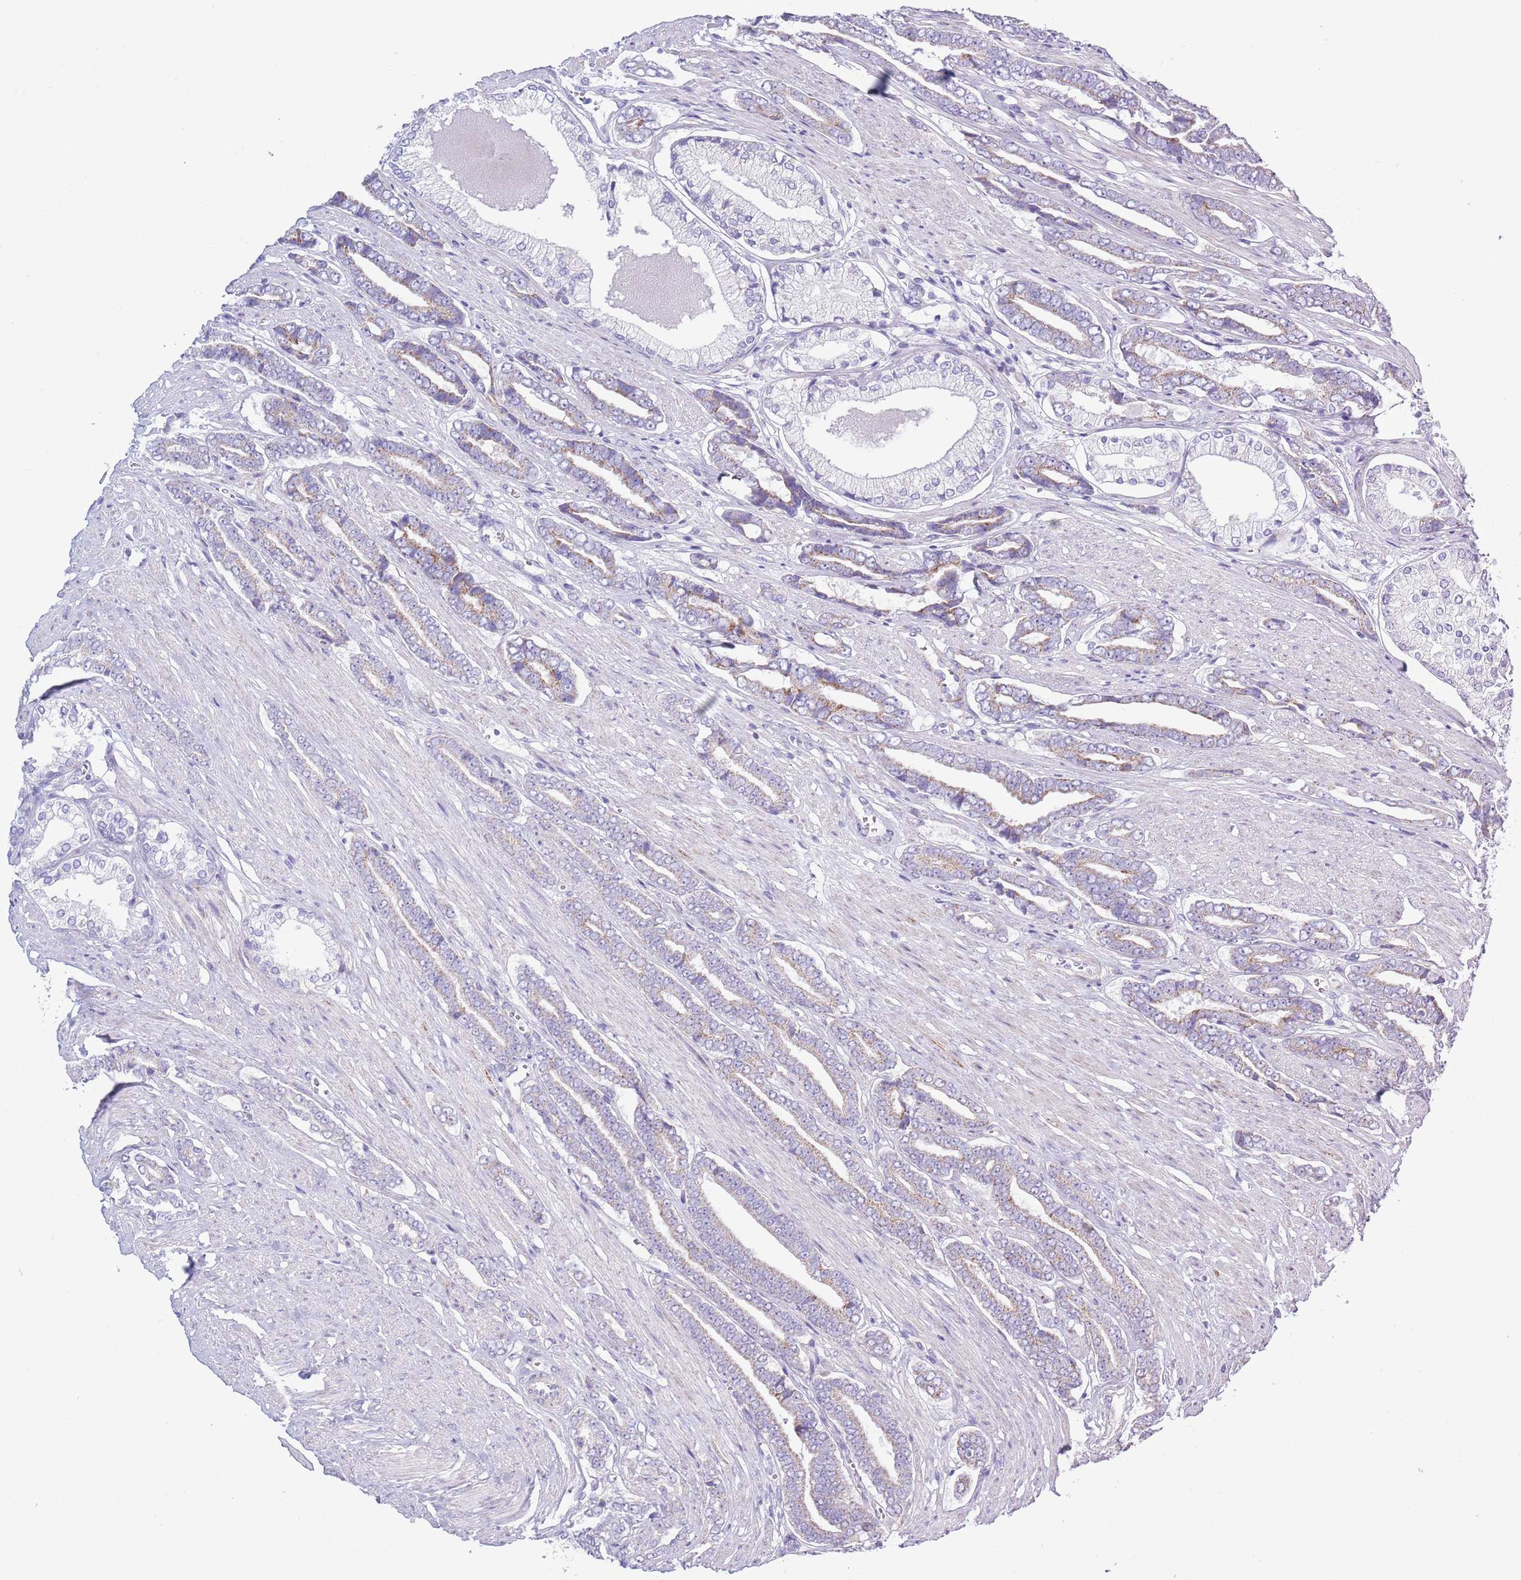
{"staining": {"intensity": "weak", "quantity": "25%-75%", "location": "cytoplasmic/membranous"}, "tissue": "prostate cancer", "cell_type": "Tumor cells", "image_type": "cancer", "snomed": [{"axis": "morphology", "description": "Adenocarcinoma, NOS"}, {"axis": "topography", "description": "Prostate and seminal vesicle, NOS"}], "caption": "This photomicrograph demonstrates immunohistochemistry staining of human prostate cancer (adenocarcinoma), with low weak cytoplasmic/membranous expression in approximately 25%-75% of tumor cells.", "gene": "MOCOS", "patient": {"sex": "male", "age": 76}}